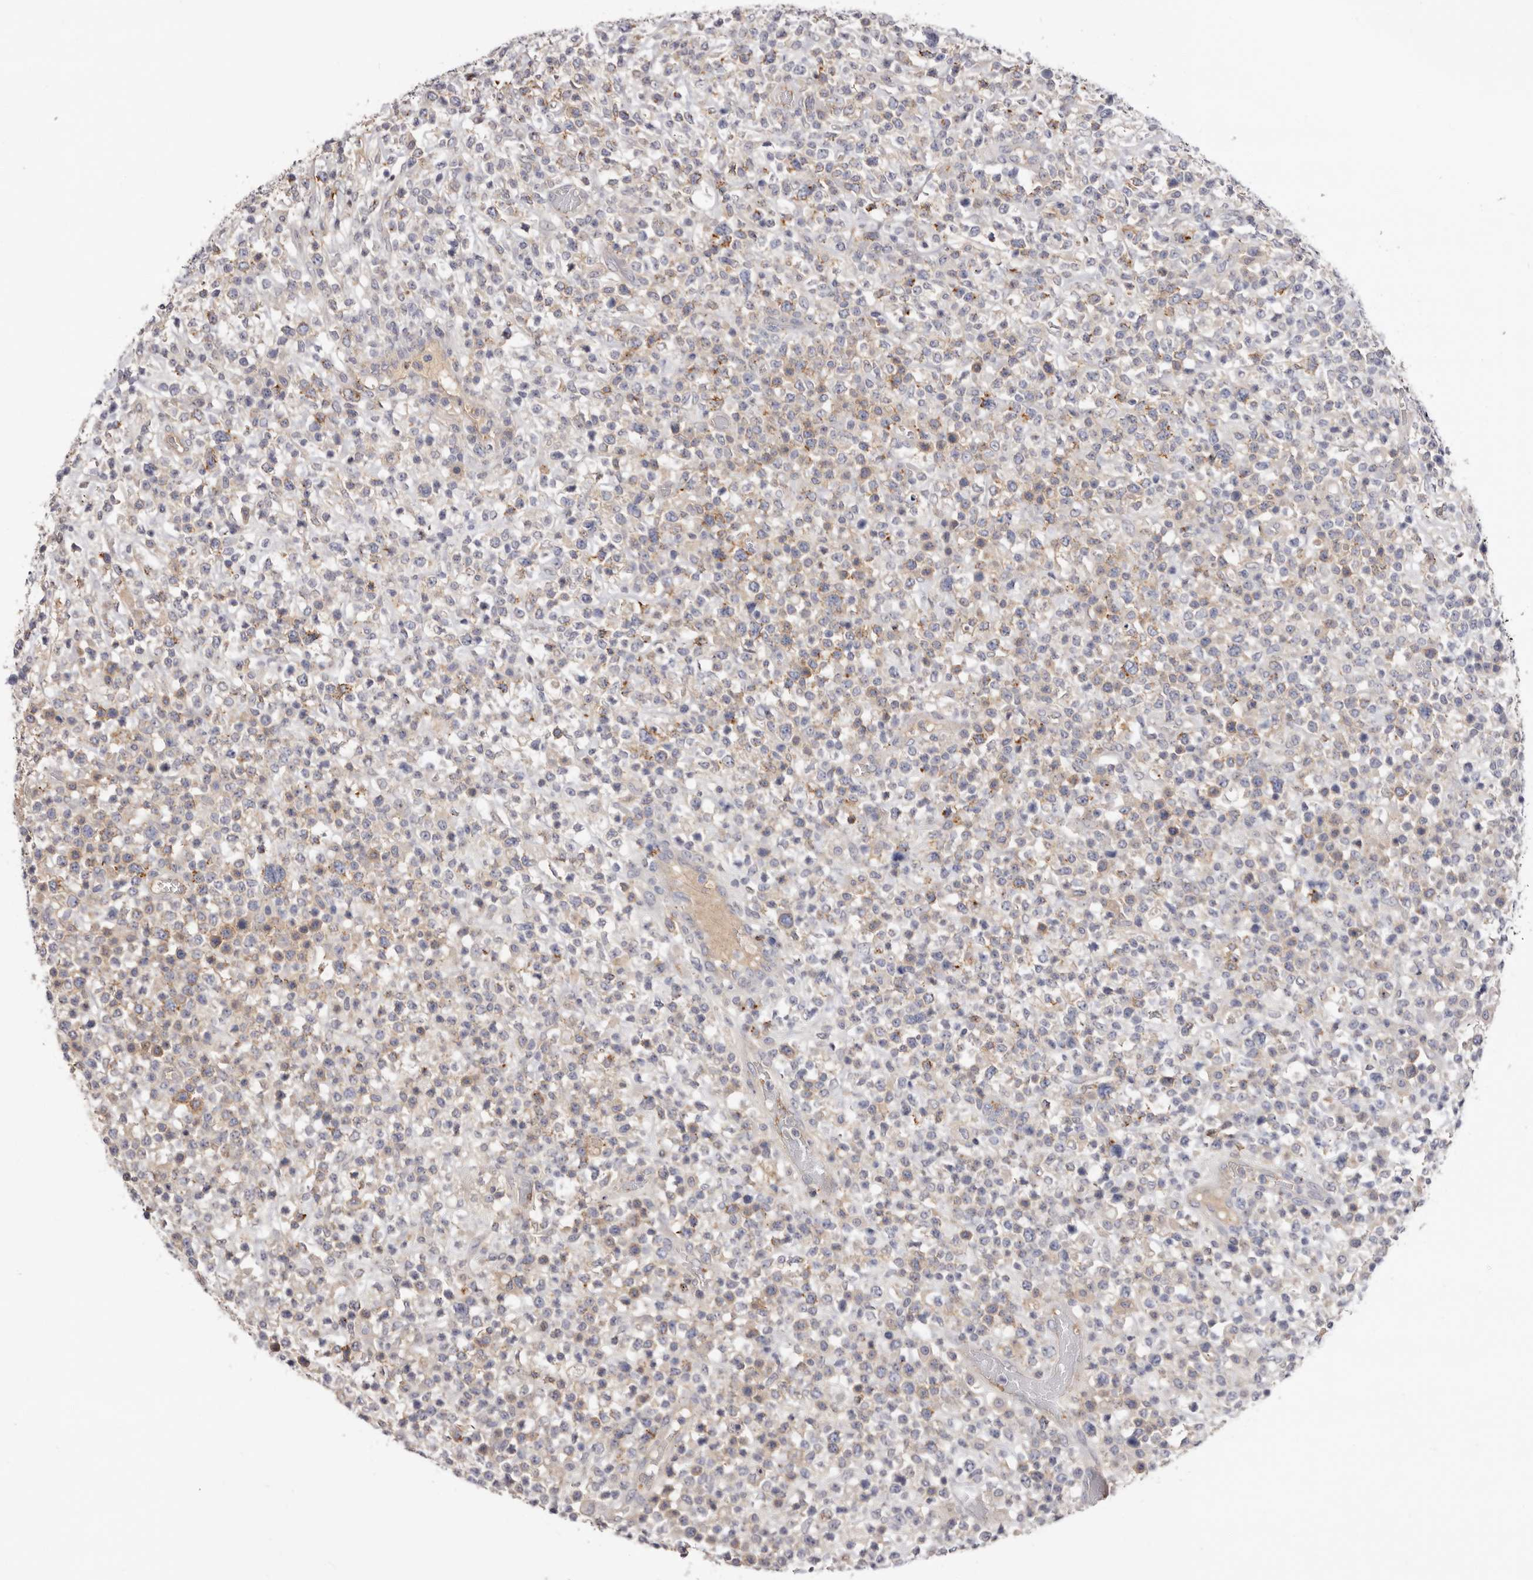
{"staining": {"intensity": "weak", "quantity": "<25%", "location": "cytoplasmic/membranous"}, "tissue": "lymphoma", "cell_type": "Tumor cells", "image_type": "cancer", "snomed": [{"axis": "morphology", "description": "Malignant lymphoma, non-Hodgkin's type, High grade"}, {"axis": "topography", "description": "Colon"}], "caption": "Immunohistochemistry (IHC) micrograph of neoplastic tissue: human lymphoma stained with DAB shows no significant protein staining in tumor cells. Nuclei are stained in blue.", "gene": "LMLN", "patient": {"sex": "female", "age": 53}}